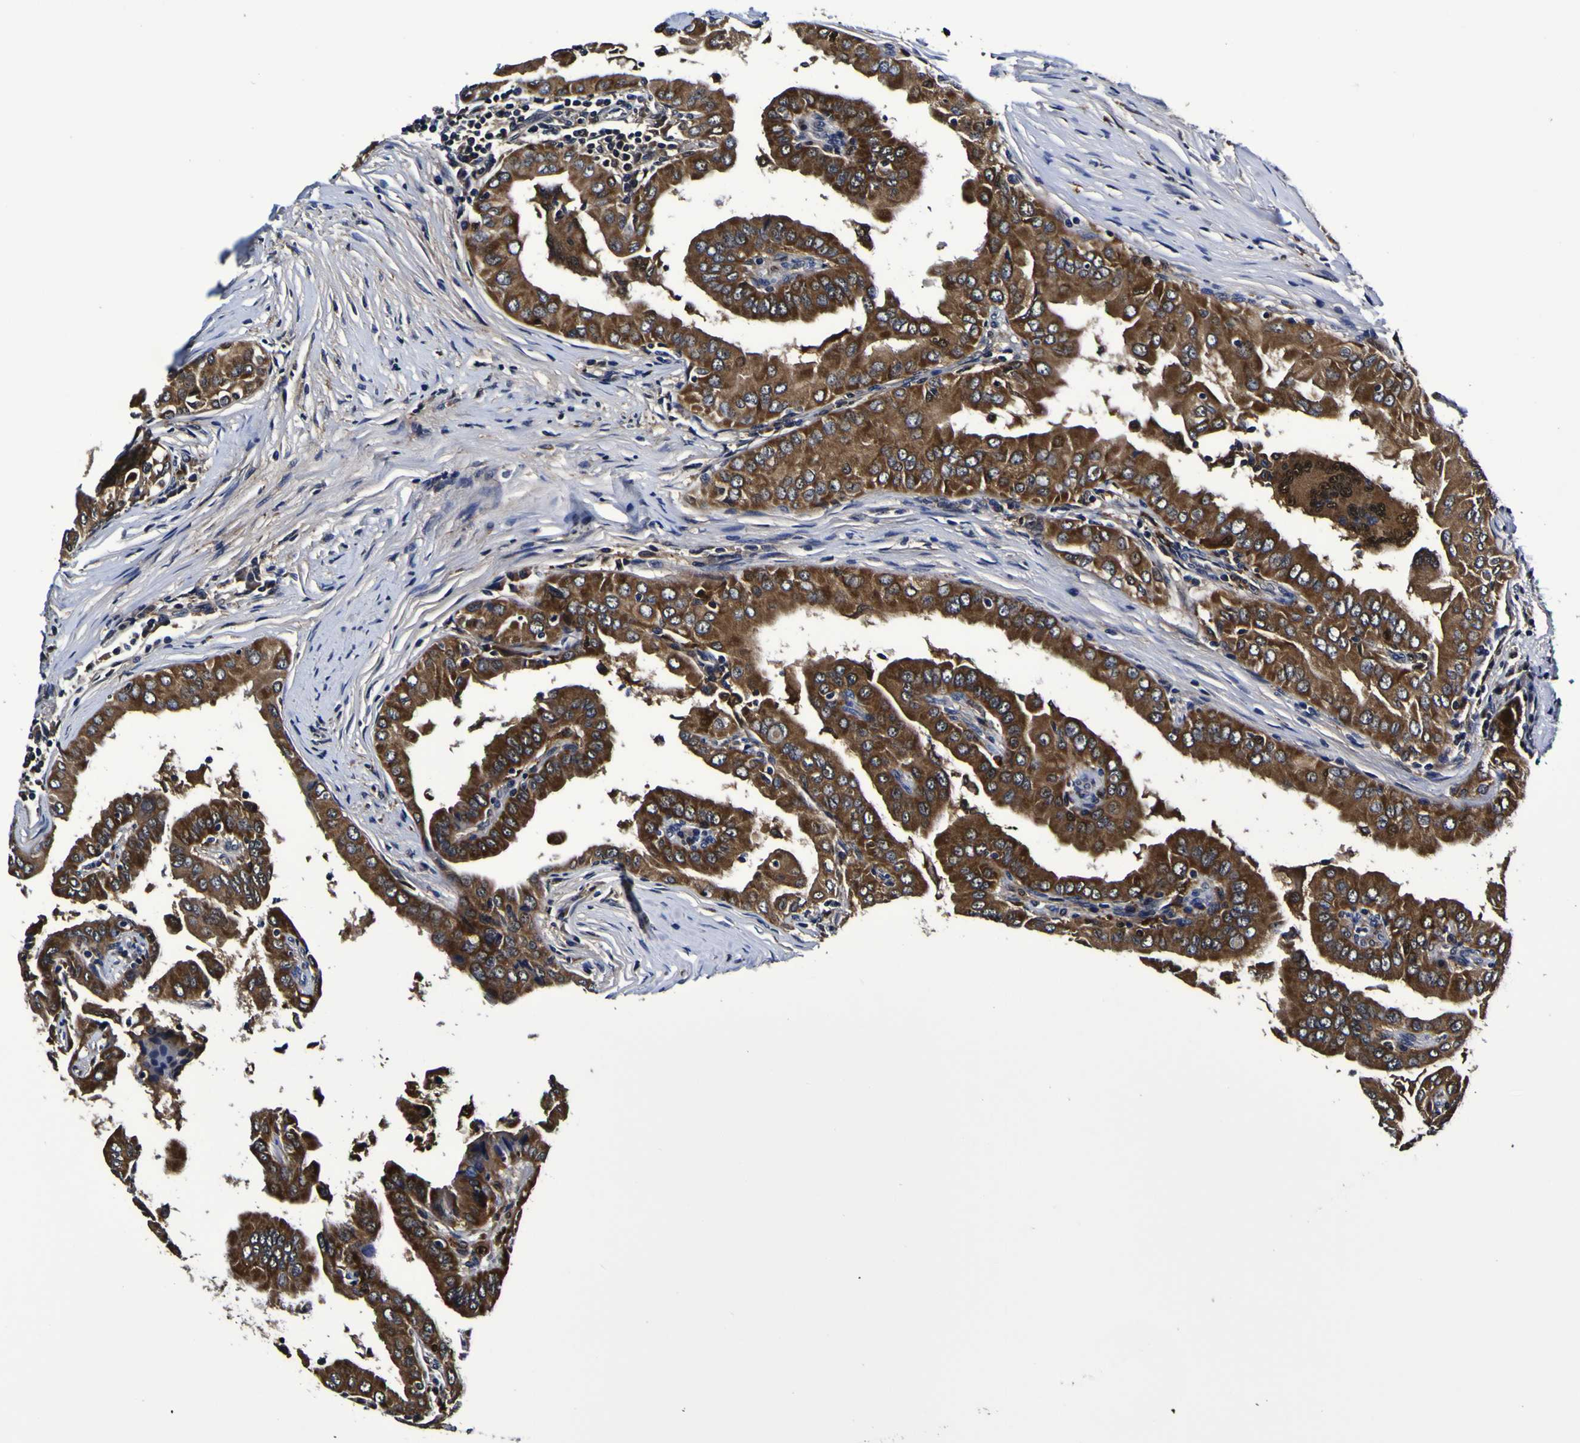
{"staining": {"intensity": "moderate", "quantity": ">75%", "location": "cytoplasmic/membranous"}, "tissue": "thyroid cancer", "cell_type": "Tumor cells", "image_type": "cancer", "snomed": [{"axis": "morphology", "description": "Papillary adenocarcinoma, NOS"}, {"axis": "topography", "description": "Thyroid gland"}], "caption": "High-magnification brightfield microscopy of thyroid cancer stained with DAB (3,3'-diaminobenzidine) (brown) and counterstained with hematoxylin (blue). tumor cells exhibit moderate cytoplasmic/membranous positivity is appreciated in about>75% of cells.", "gene": "GPX1", "patient": {"sex": "male", "age": 33}}